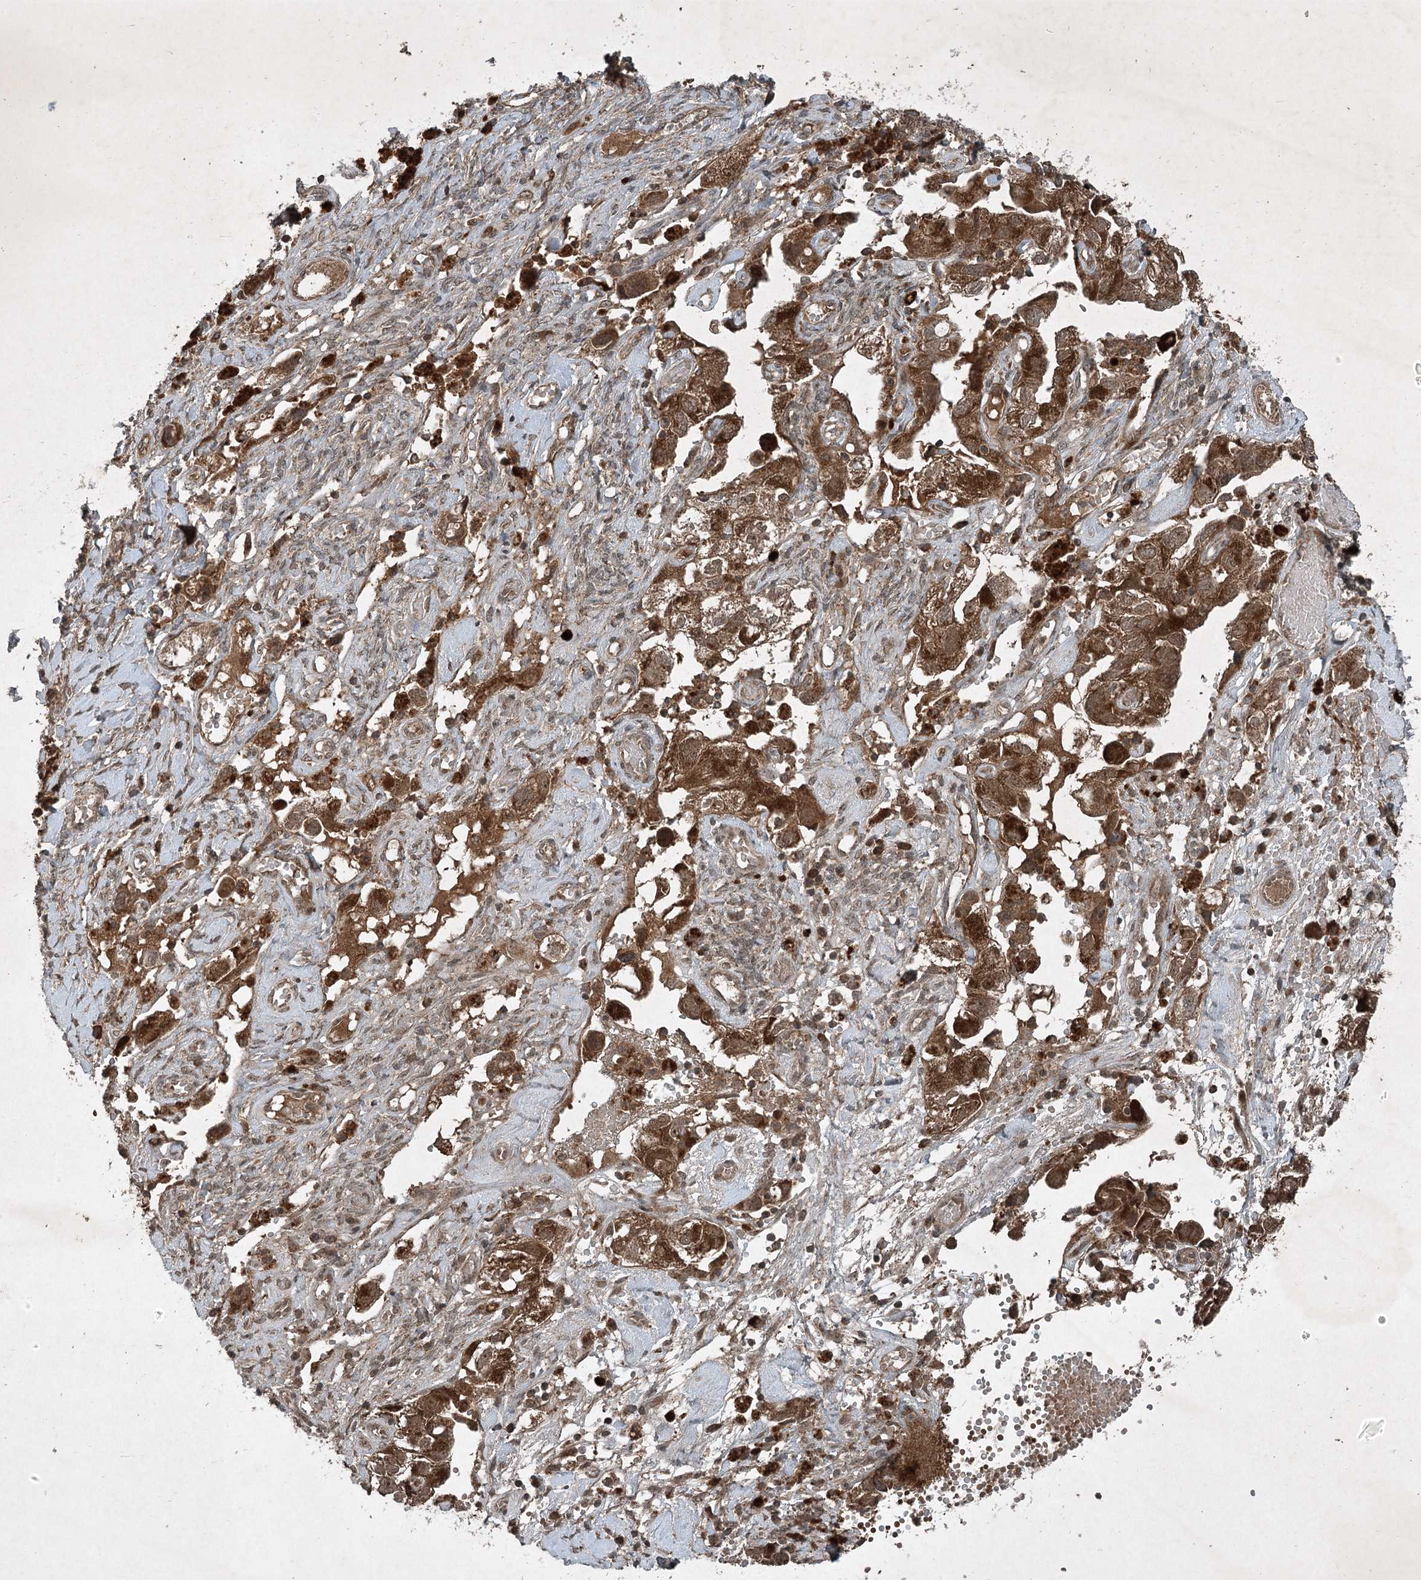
{"staining": {"intensity": "strong", "quantity": ">75%", "location": "cytoplasmic/membranous"}, "tissue": "ovarian cancer", "cell_type": "Tumor cells", "image_type": "cancer", "snomed": [{"axis": "morphology", "description": "Carcinoma, NOS"}, {"axis": "morphology", "description": "Cystadenocarcinoma, serous, NOS"}, {"axis": "topography", "description": "Ovary"}], "caption": "A high-resolution image shows IHC staining of carcinoma (ovarian), which exhibits strong cytoplasmic/membranous positivity in approximately >75% of tumor cells. The staining is performed using DAB (3,3'-diaminobenzidine) brown chromogen to label protein expression. The nuclei are counter-stained blue using hematoxylin.", "gene": "UNC93A", "patient": {"sex": "female", "age": 69}}